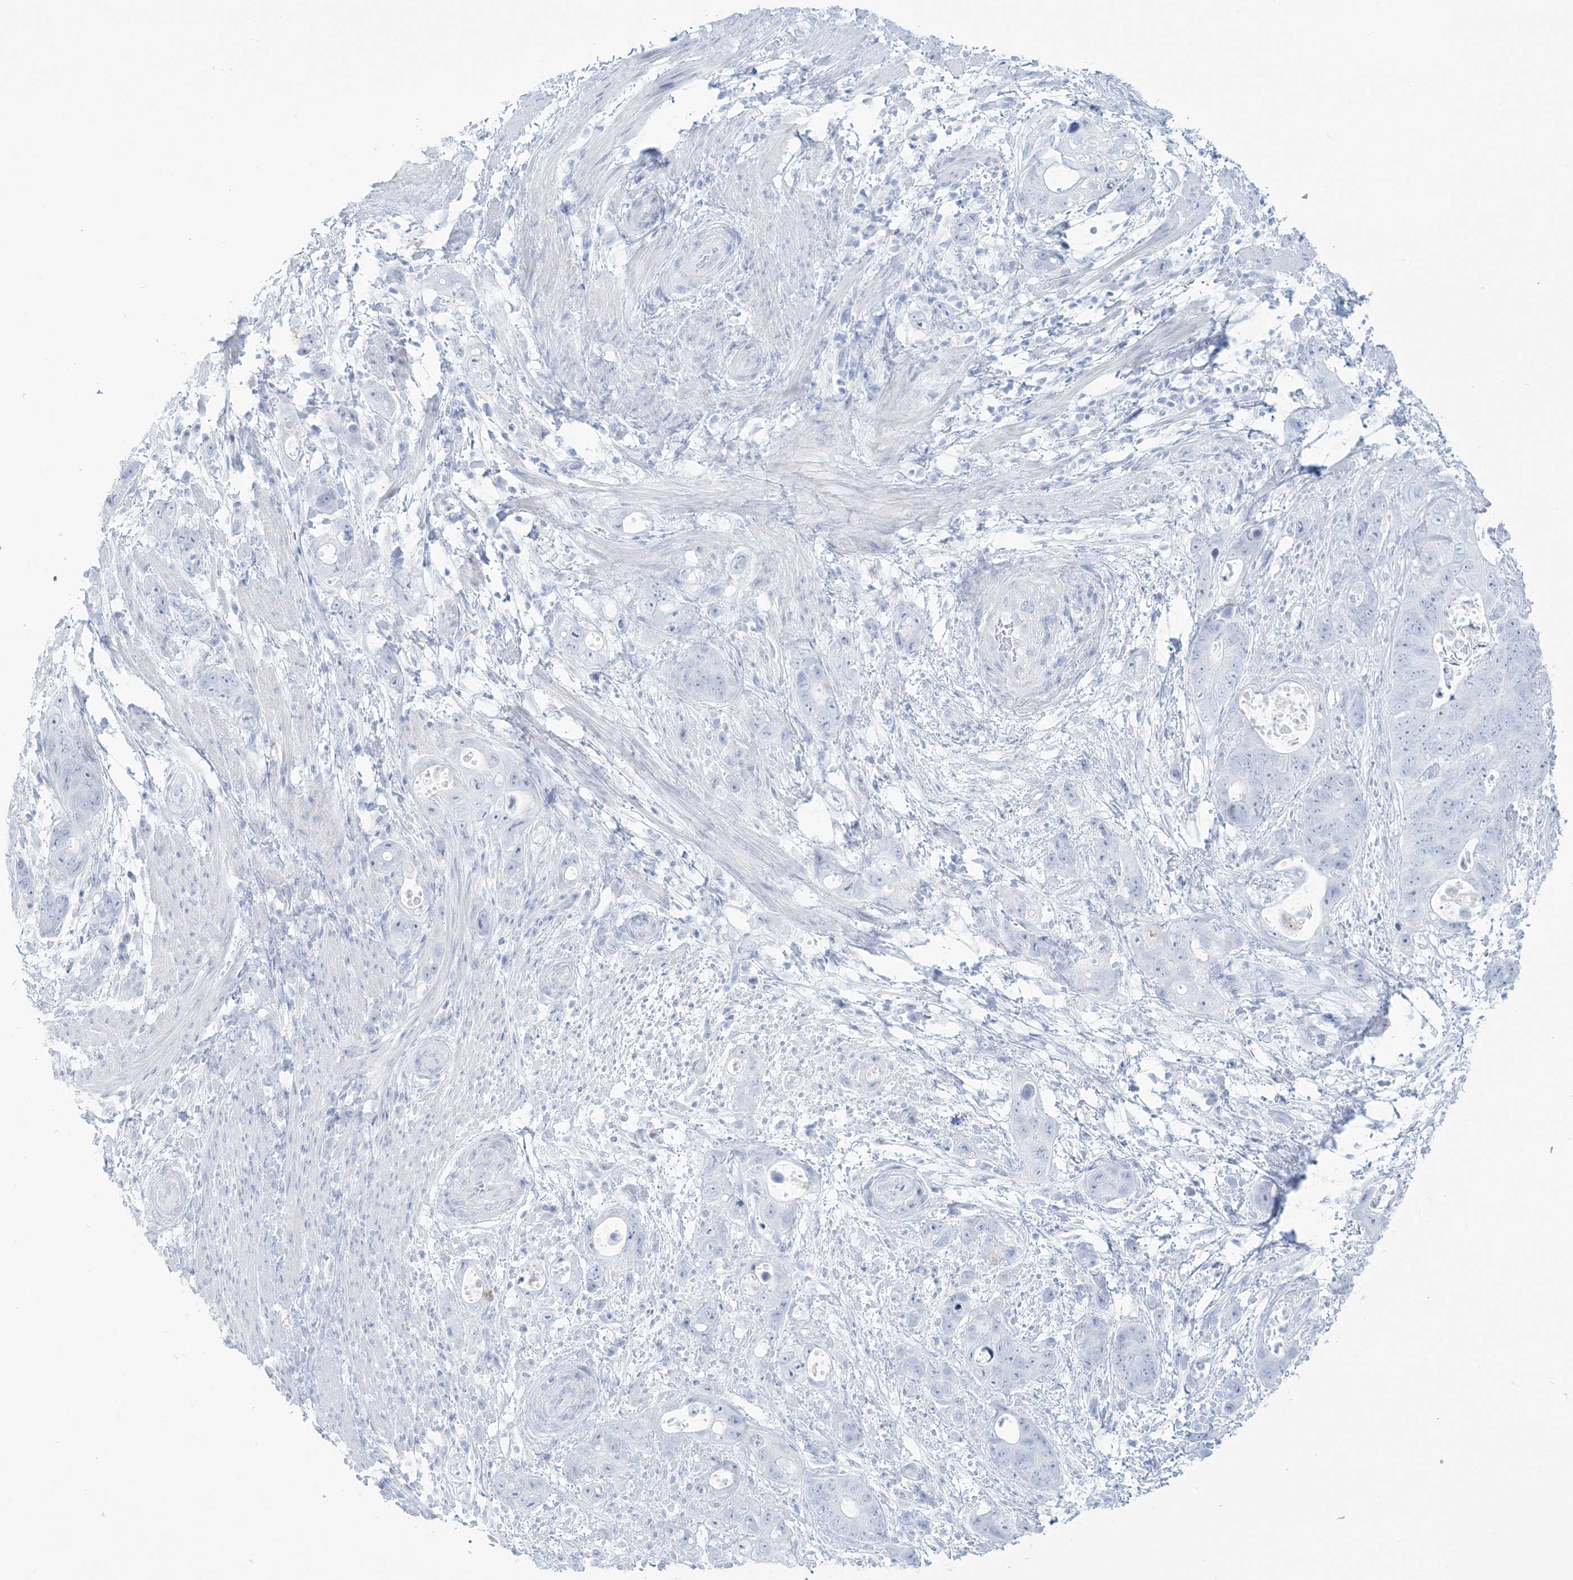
{"staining": {"intensity": "negative", "quantity": "none", "location": "none"}, "tissue": "stomach cancer", "cell_type": "Tumor cells", "image_type": "cancer", "snomed": [{"axis": "morphology", "description": "Adenocarcinoma, NOS"}, {"axis": "topography", "description": "Stomach"}], "caption": "Immunohistochemistry of stomach cancer (adenocarcinoma) reveals no positivity in tumor cells.", "gene": "AGXT", "patient": {"sex": "female", "age": 89}}